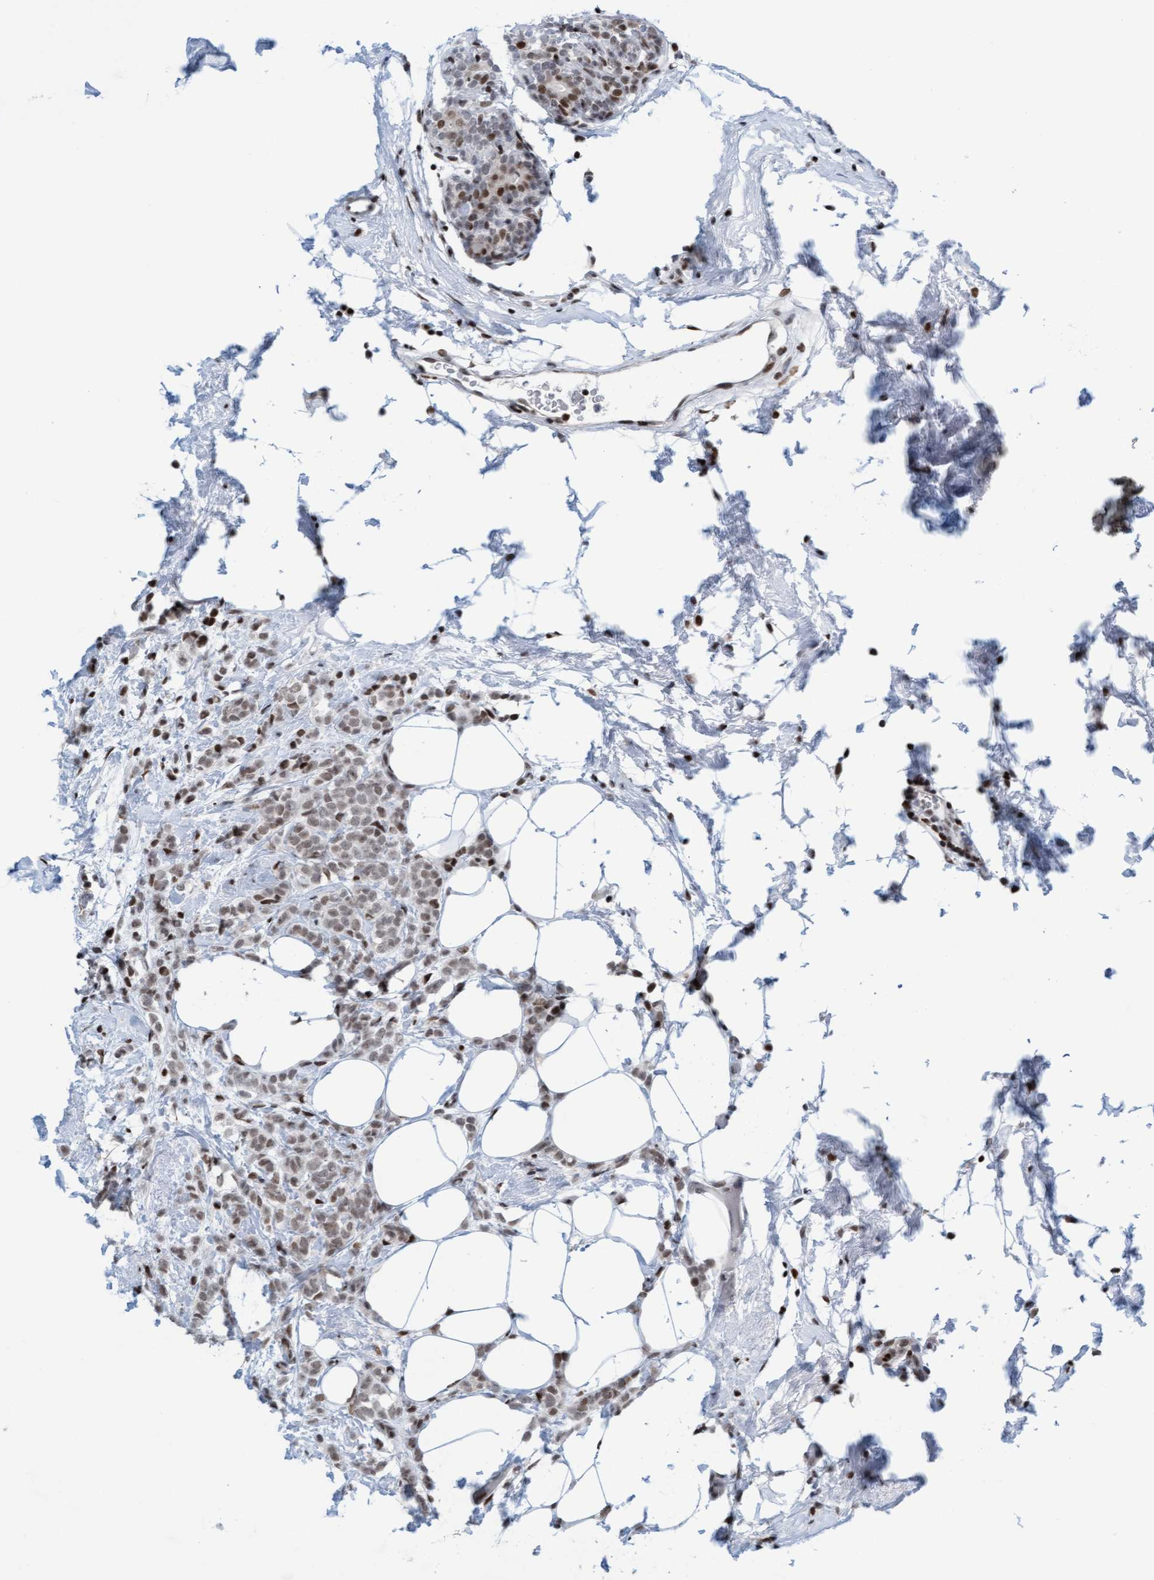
{"staining": {"intensity": "weak", "quantity": ">75%", "location": "nuclear"}, "tissue": "breast cancer", "cell_type": "Tumor cells", "image_type": "cancer", "snomed": [{"axis": "morphology", "description": "Lobular carcinoma"}, {"axis": "topography", "description": "Breast"}], "caption": "Immunohistochemical staining of breast lobular carcinoma displays weak nuclear protein positivity in about >75% of tumor cells. (Stains: DAB in brown, nuclei in blue, Microscopy: brightfield microscopy at high magnification).", "gene": "GLRX2", "patient": {"sex": "female", "age": 50}}